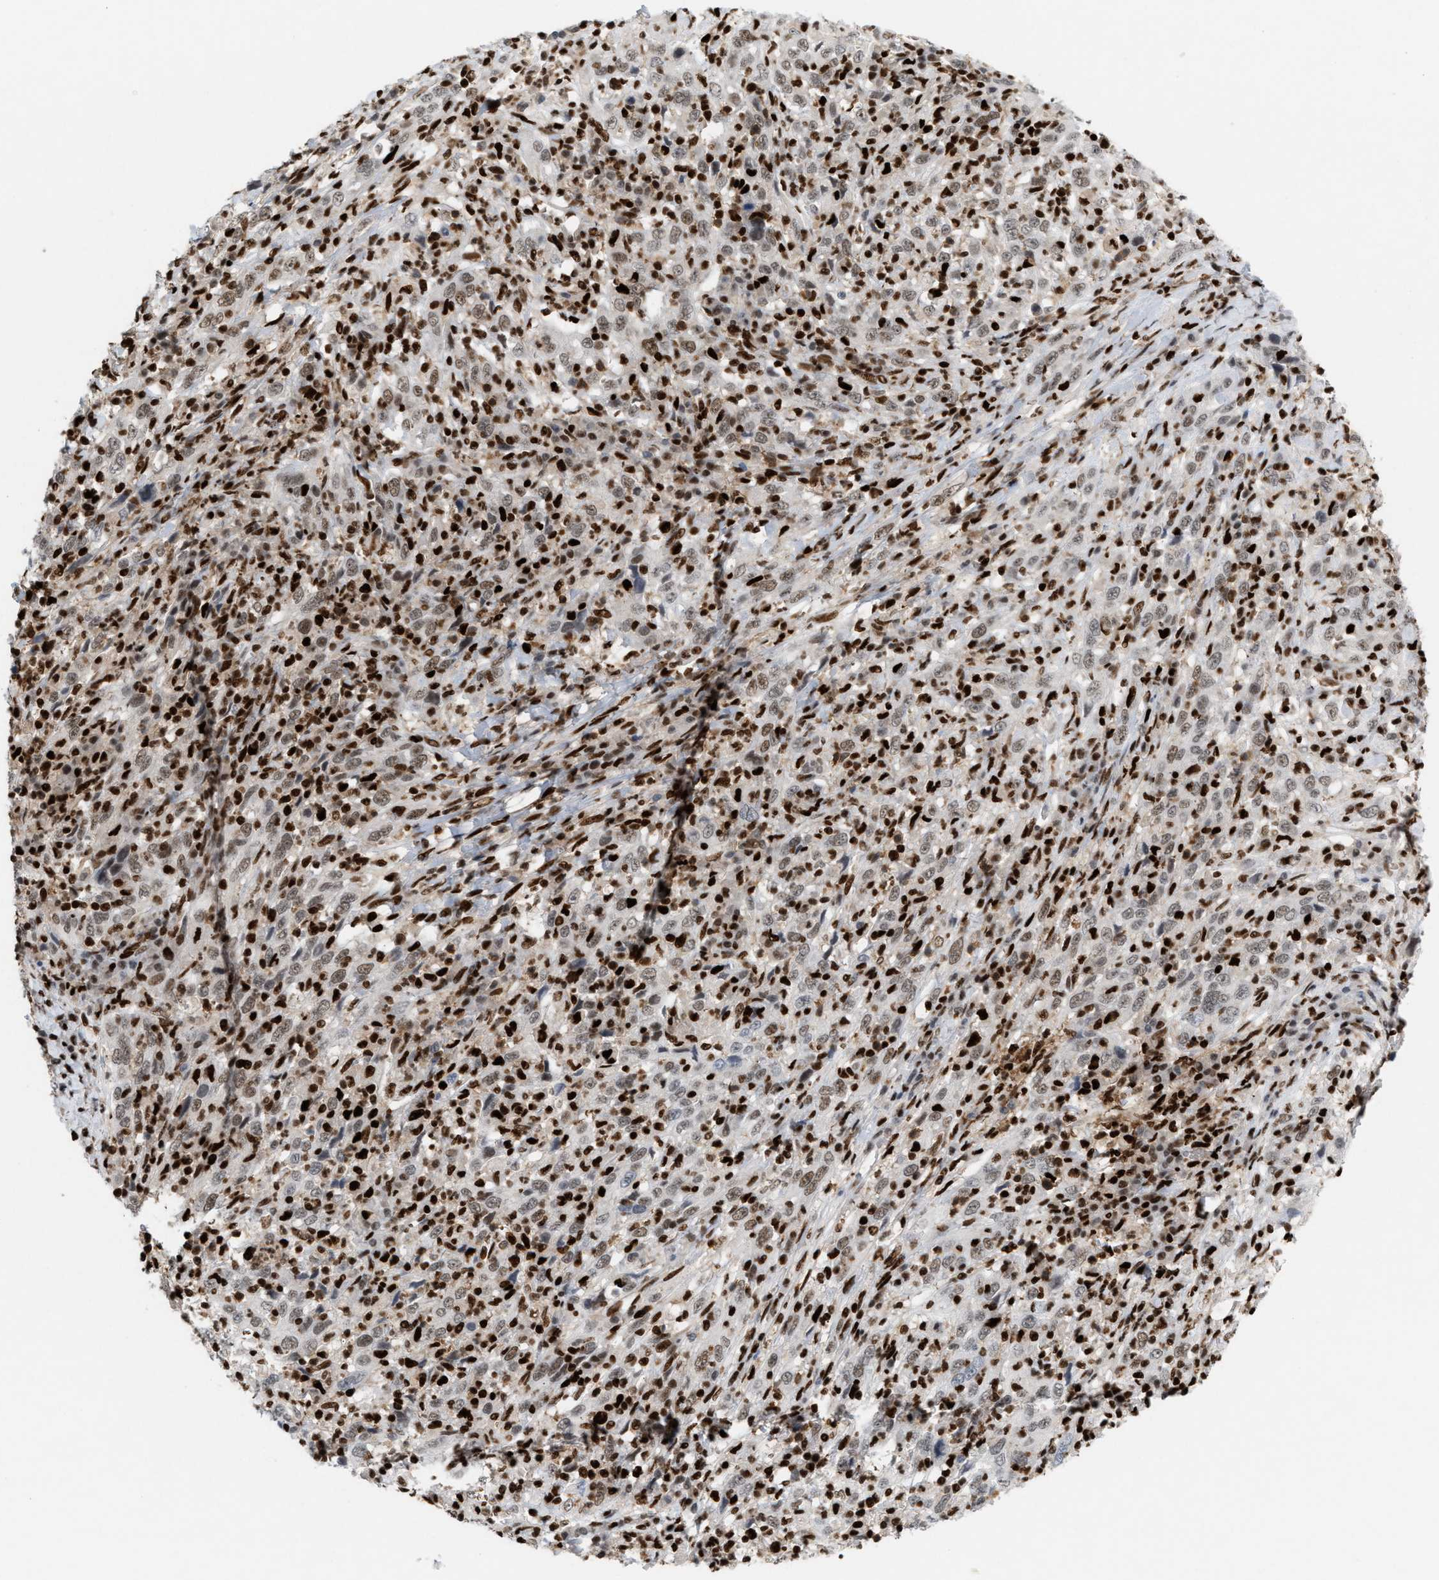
{"staining": {"intensity": "weak", "quantity": ">75%", "location": "nuclear"}, "tissue": "cervical cancer", "cell_type": "Tumor cells", "image_type": "cancer", "snomed": [{"axis": "morphology", "description": "Squamous cell carcinoma, NOS"}, {"axis": "topography", "description": "Cervix"}], "caption": "A brown stain labels weak nuclear positivity of a protein in cervical cancer (squamous cell carcinoma) tumor cells.", "gene": "RNASEK-C17orf49", "patient": {"sex": "female", "age": 46}}